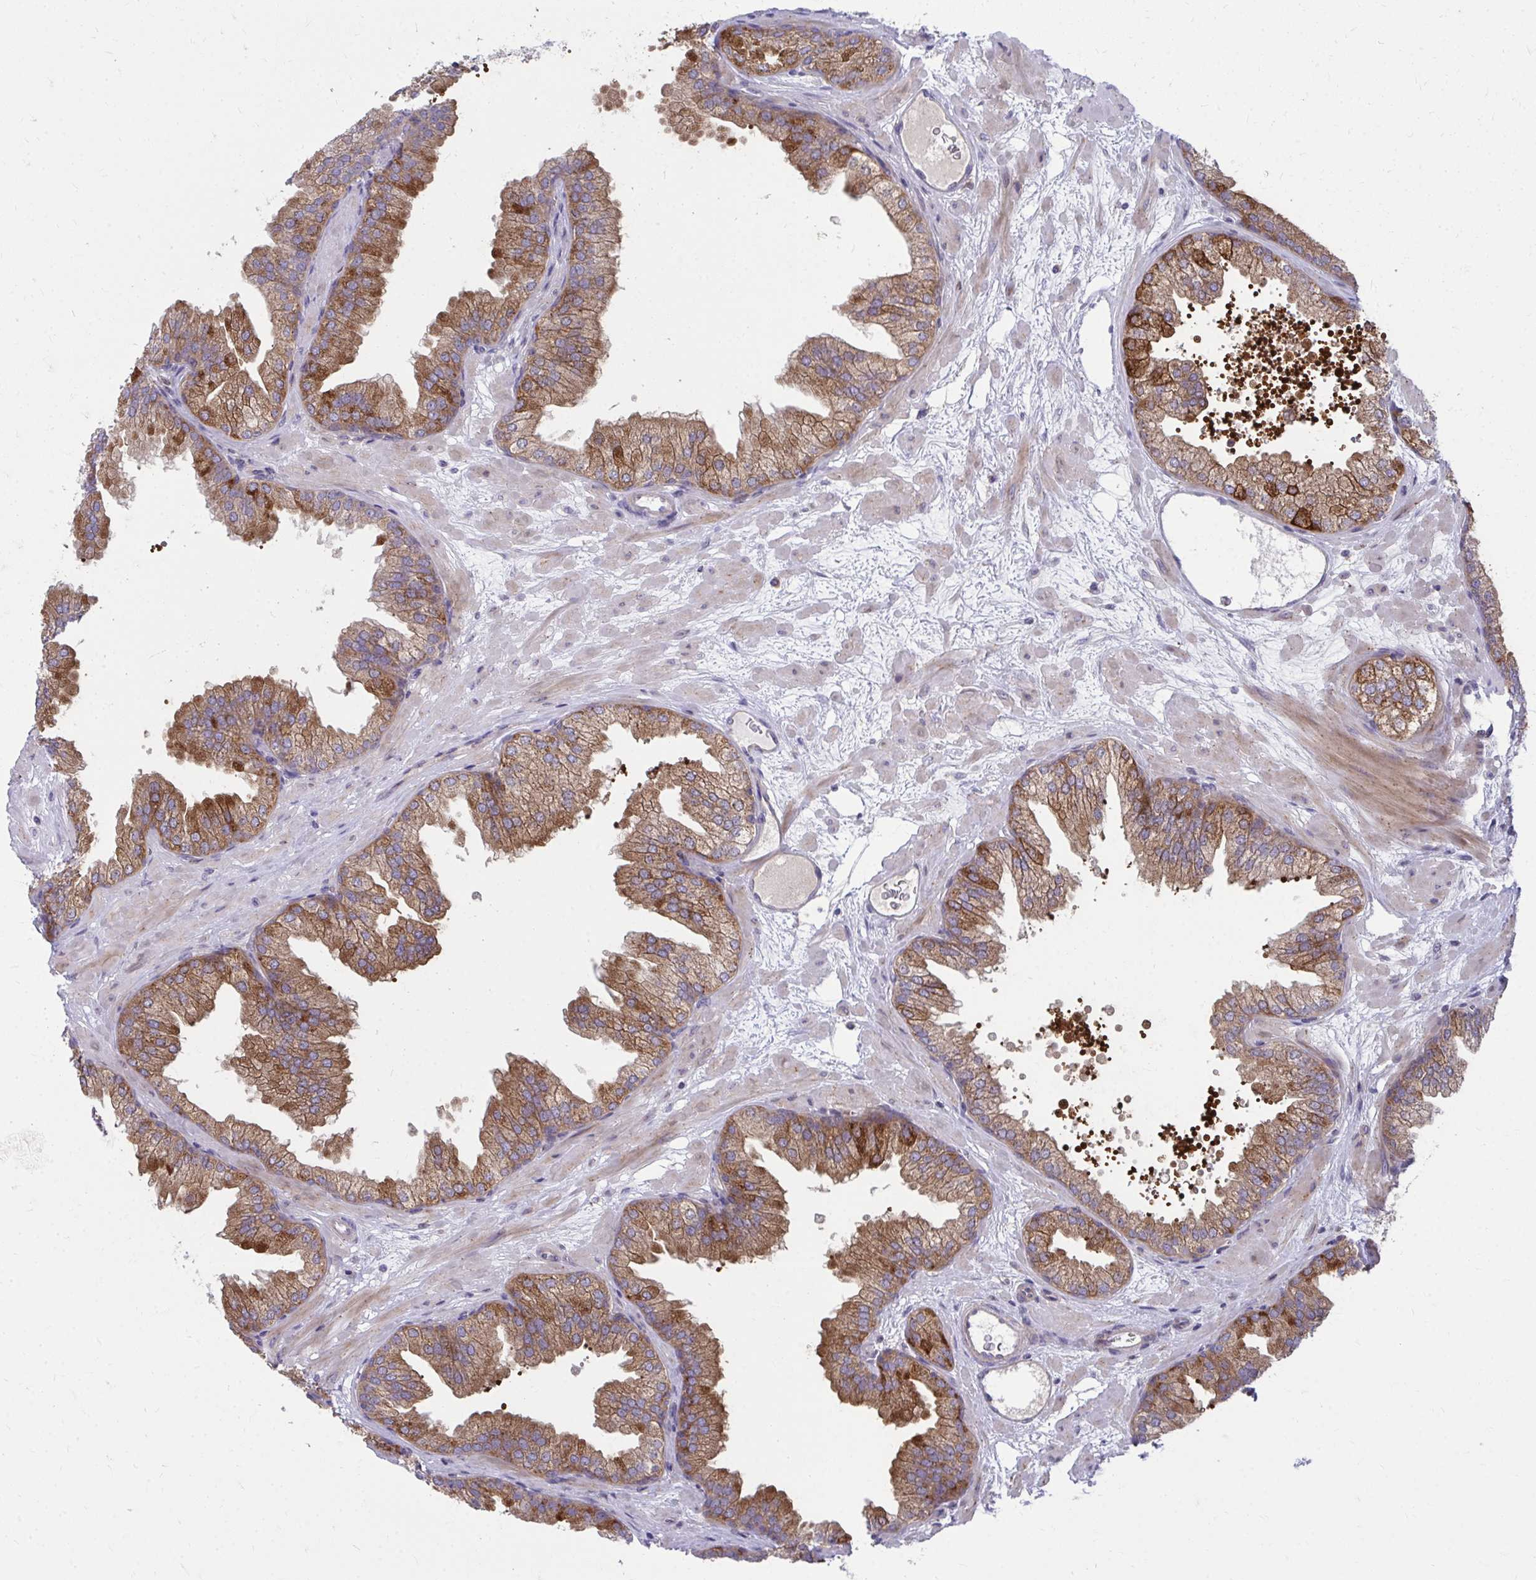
{"staining": {"intensity": "moderate", "quantity": "25%-75%", "location": "cytoplasmic/membranous"}, "tissue": "prostate", "cell_type": "Glandular cells", "image_type": "normal", "snomed": [{"axis": "morphology", "description": "Normal tissue, NOS"}, {"axis": "topography", "description": "Prostate"}], "caption": "Immunohistochemistry (IHC) of normal human prostate displays medium levels of moderate cytoplasmic/membranous staining in approximately 25%-75% of glandular cells.", "gene": "C16orf54", "patient": {"sex": "male", "age": 37}}